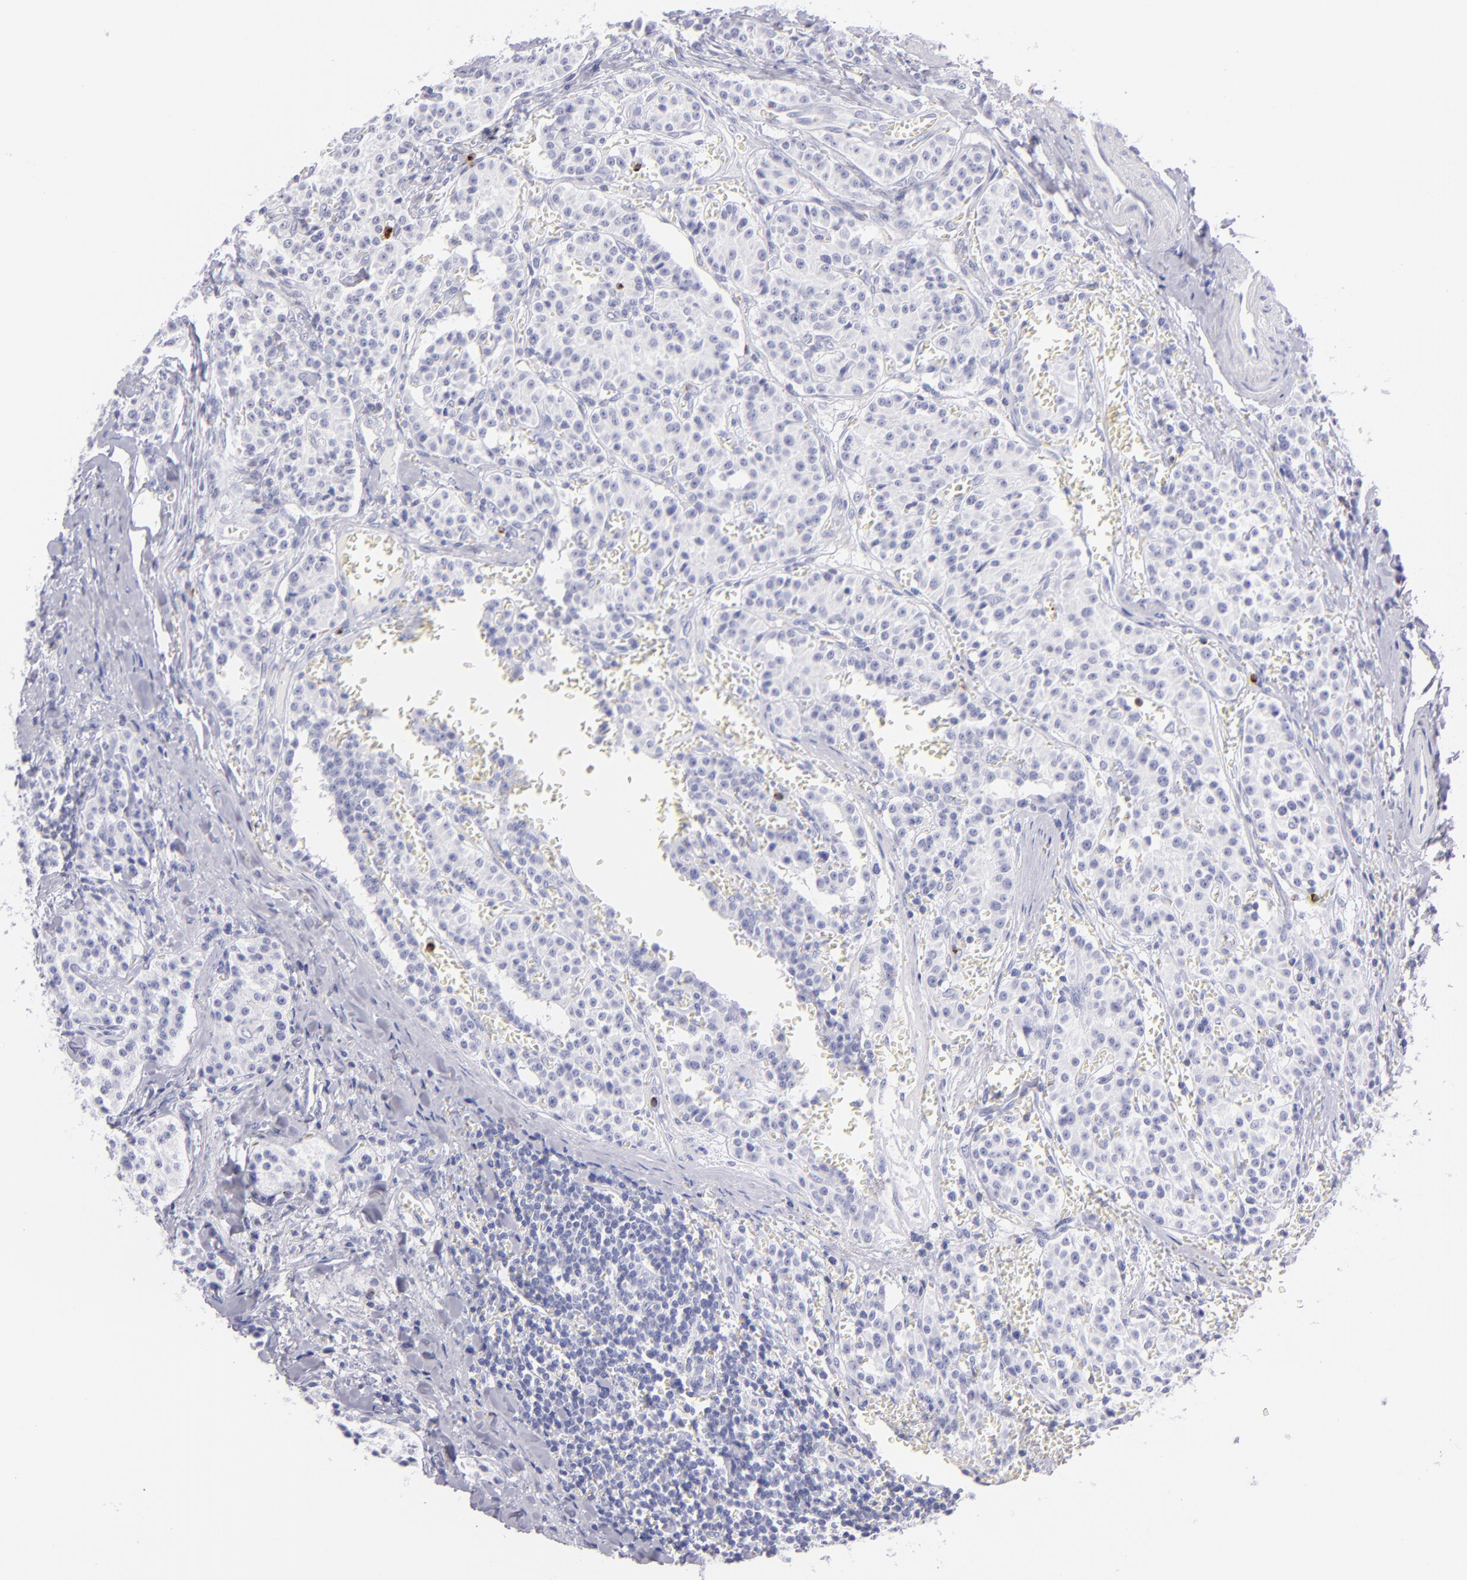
{"staining": {"intensity": "negative", "quantity": "none", "location": "none"}, "tissue": "carcinoid", "cell_type": "Tumor cells", "image_type": "cancer", "snomed": [{"axis": "morphology", "description": "Carcinoid, malignant, NOS"}, {"axis": "topography", "description": "Stomach"}], "caption": "A high-resolution image shows immunohistochemistry (IHC) staining of malignant carcinoid, which shows no significant positivity in tumor cells.", "gene": "PRF1", "patient": {"sex": "female", "age": 76}}